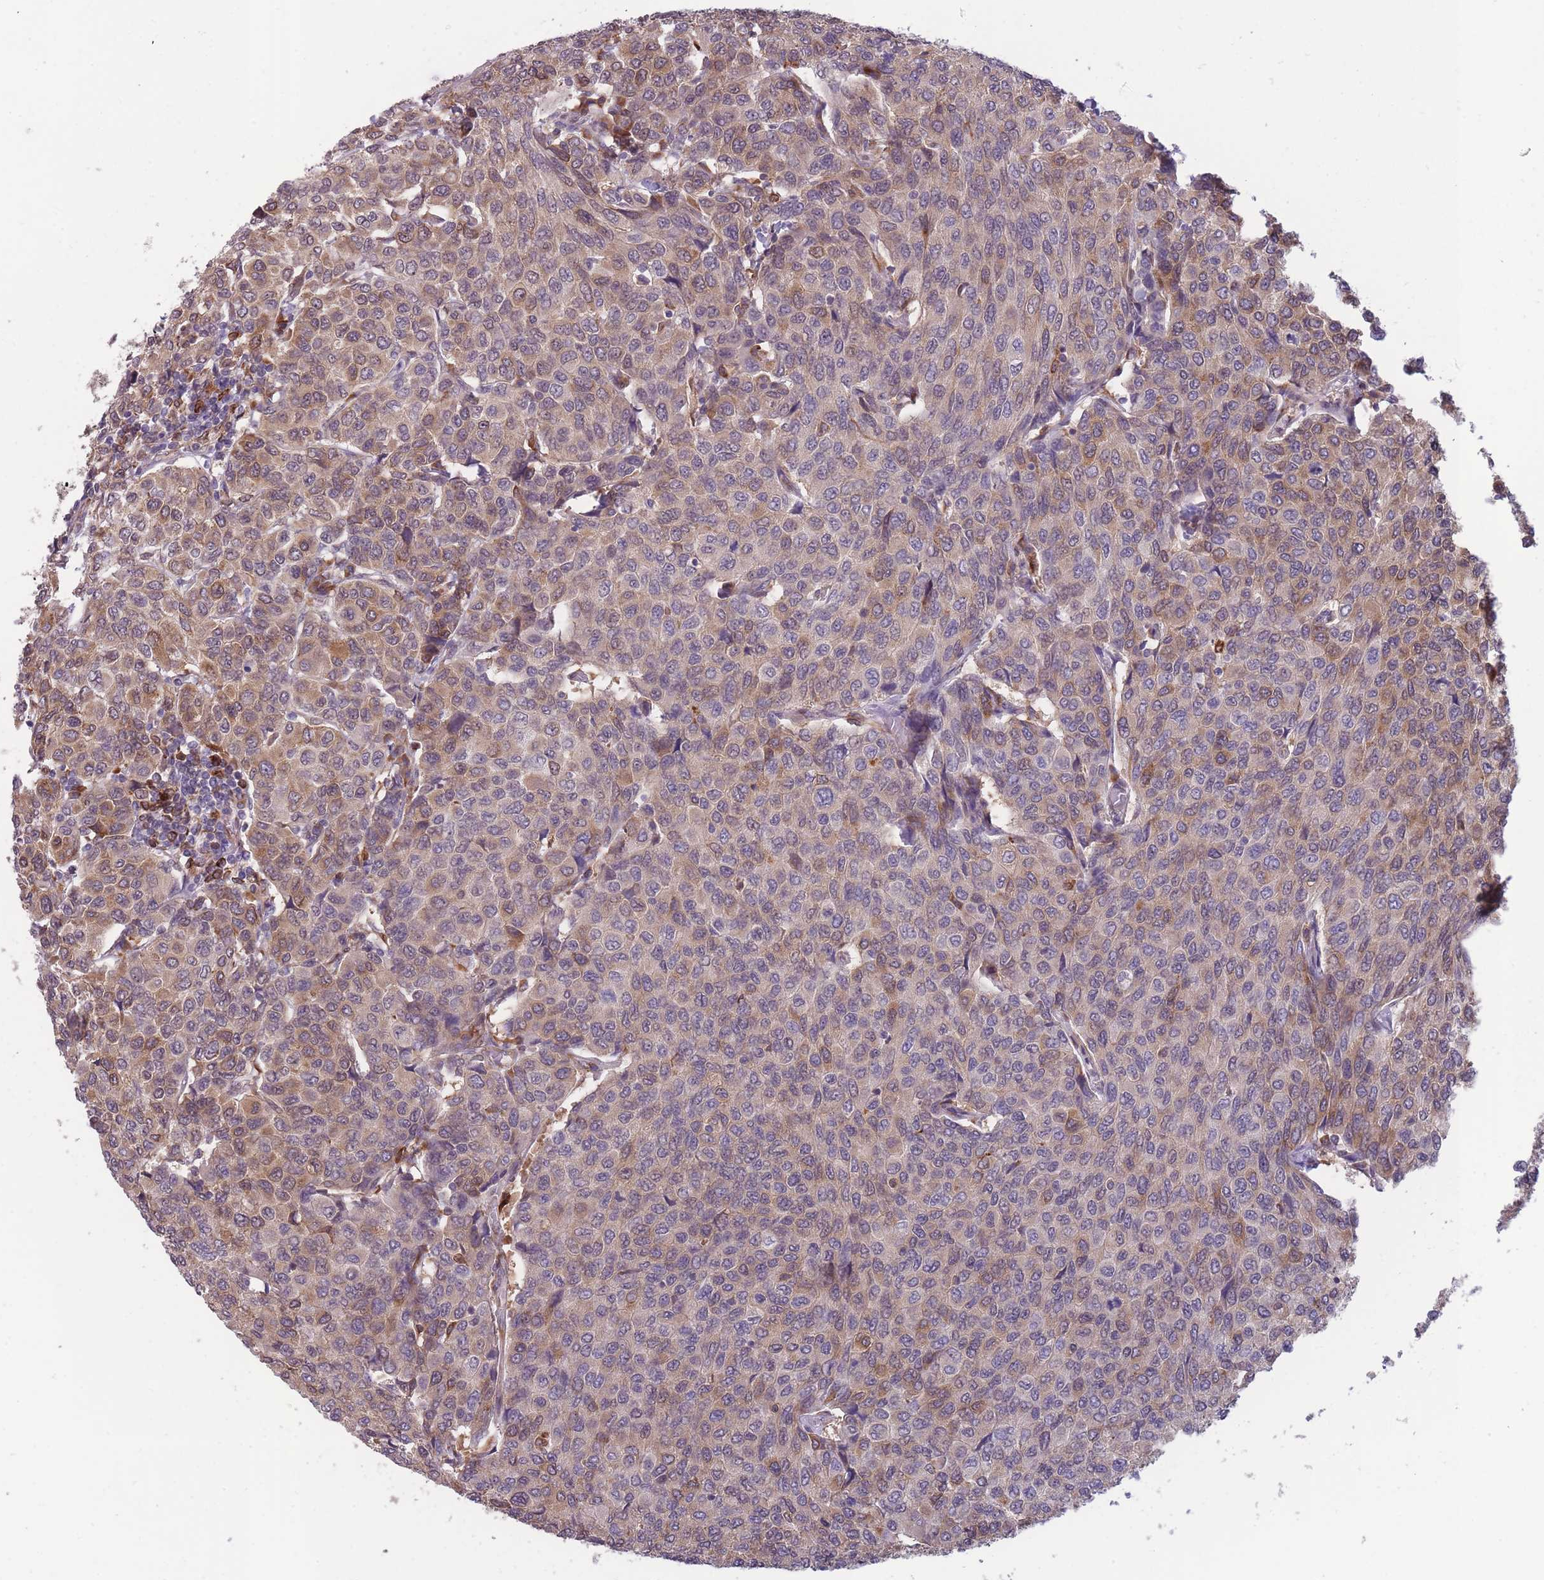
{"staining": {"intensity": "moderate", "quantity": ">75%", "location": "cytoplasmic/membranous"}, "tissue": "breast cancer", "cell_type": "Tumor cells", "image_type": "cancer", "snomed": [{"axis": "morphology", "description": "Duct carcinoma"}, {"axis": "topography", "description": "Breast"}], "caption": "About >75% of tumor cells in breast infiltrating ductal carcinoma reveal moderate cytoplasmic/membranous protein positivity as visualized by brown immunohistochemical staining.", "gene": "TMEM121", "patient": {"sex": "female", "age": 55}}